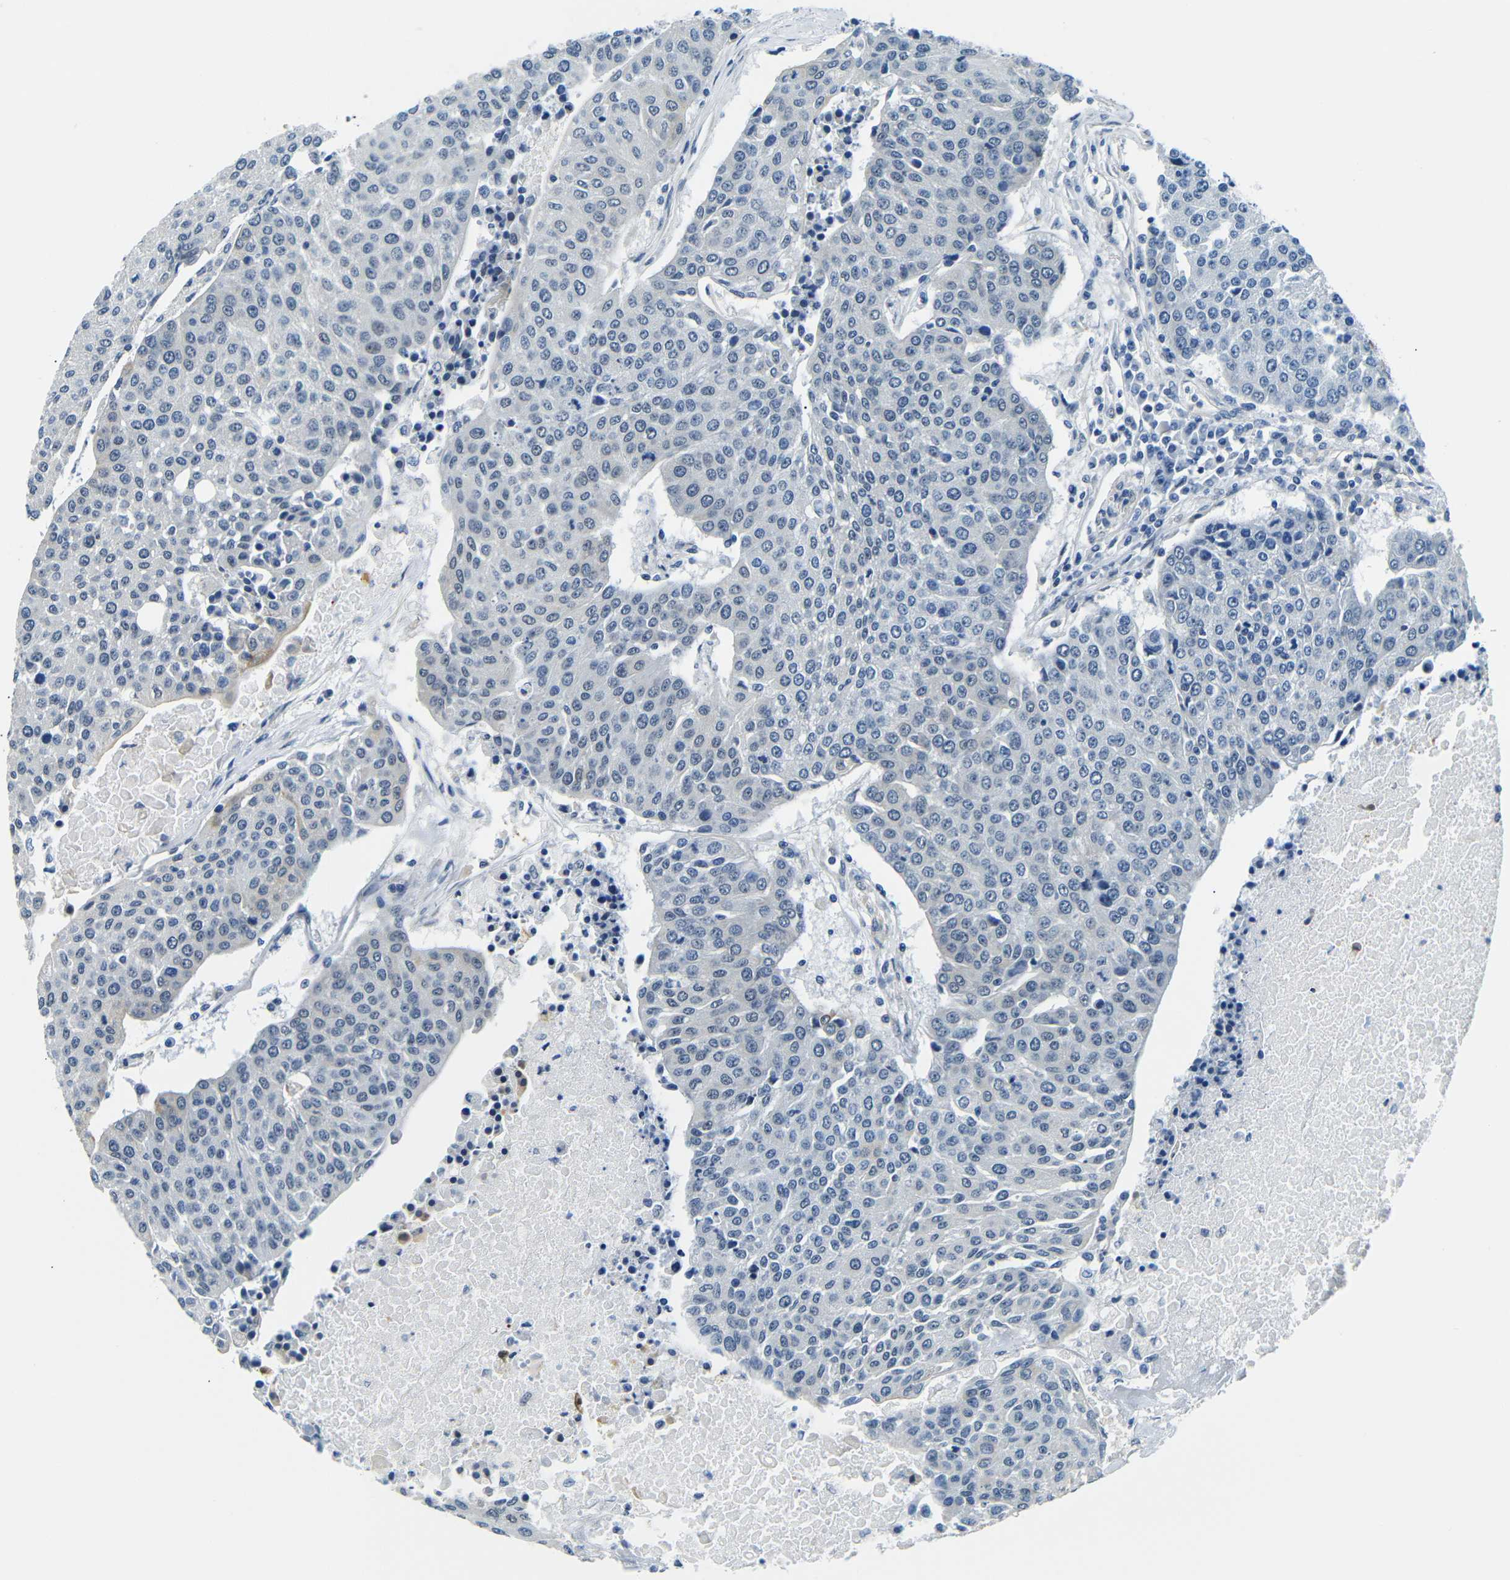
{"staining": {"intensity": "negative", "quantity": "none", "location": "none"}, "tissue": "urothelial cancer", "cell_type": "Tumor cells", "image_type": "cancer", "snomed": [{"axis": "morphology", "description": "Urothelial carcinoma, High grade"}, {"axis": "topography", "description": "Urinary bladder"}], "caption": "Tumor cells are negative for brown protein staining in urothelial cancer.", "gene": "TAFA1", "patient": {"sex": "female", "age": 85}}